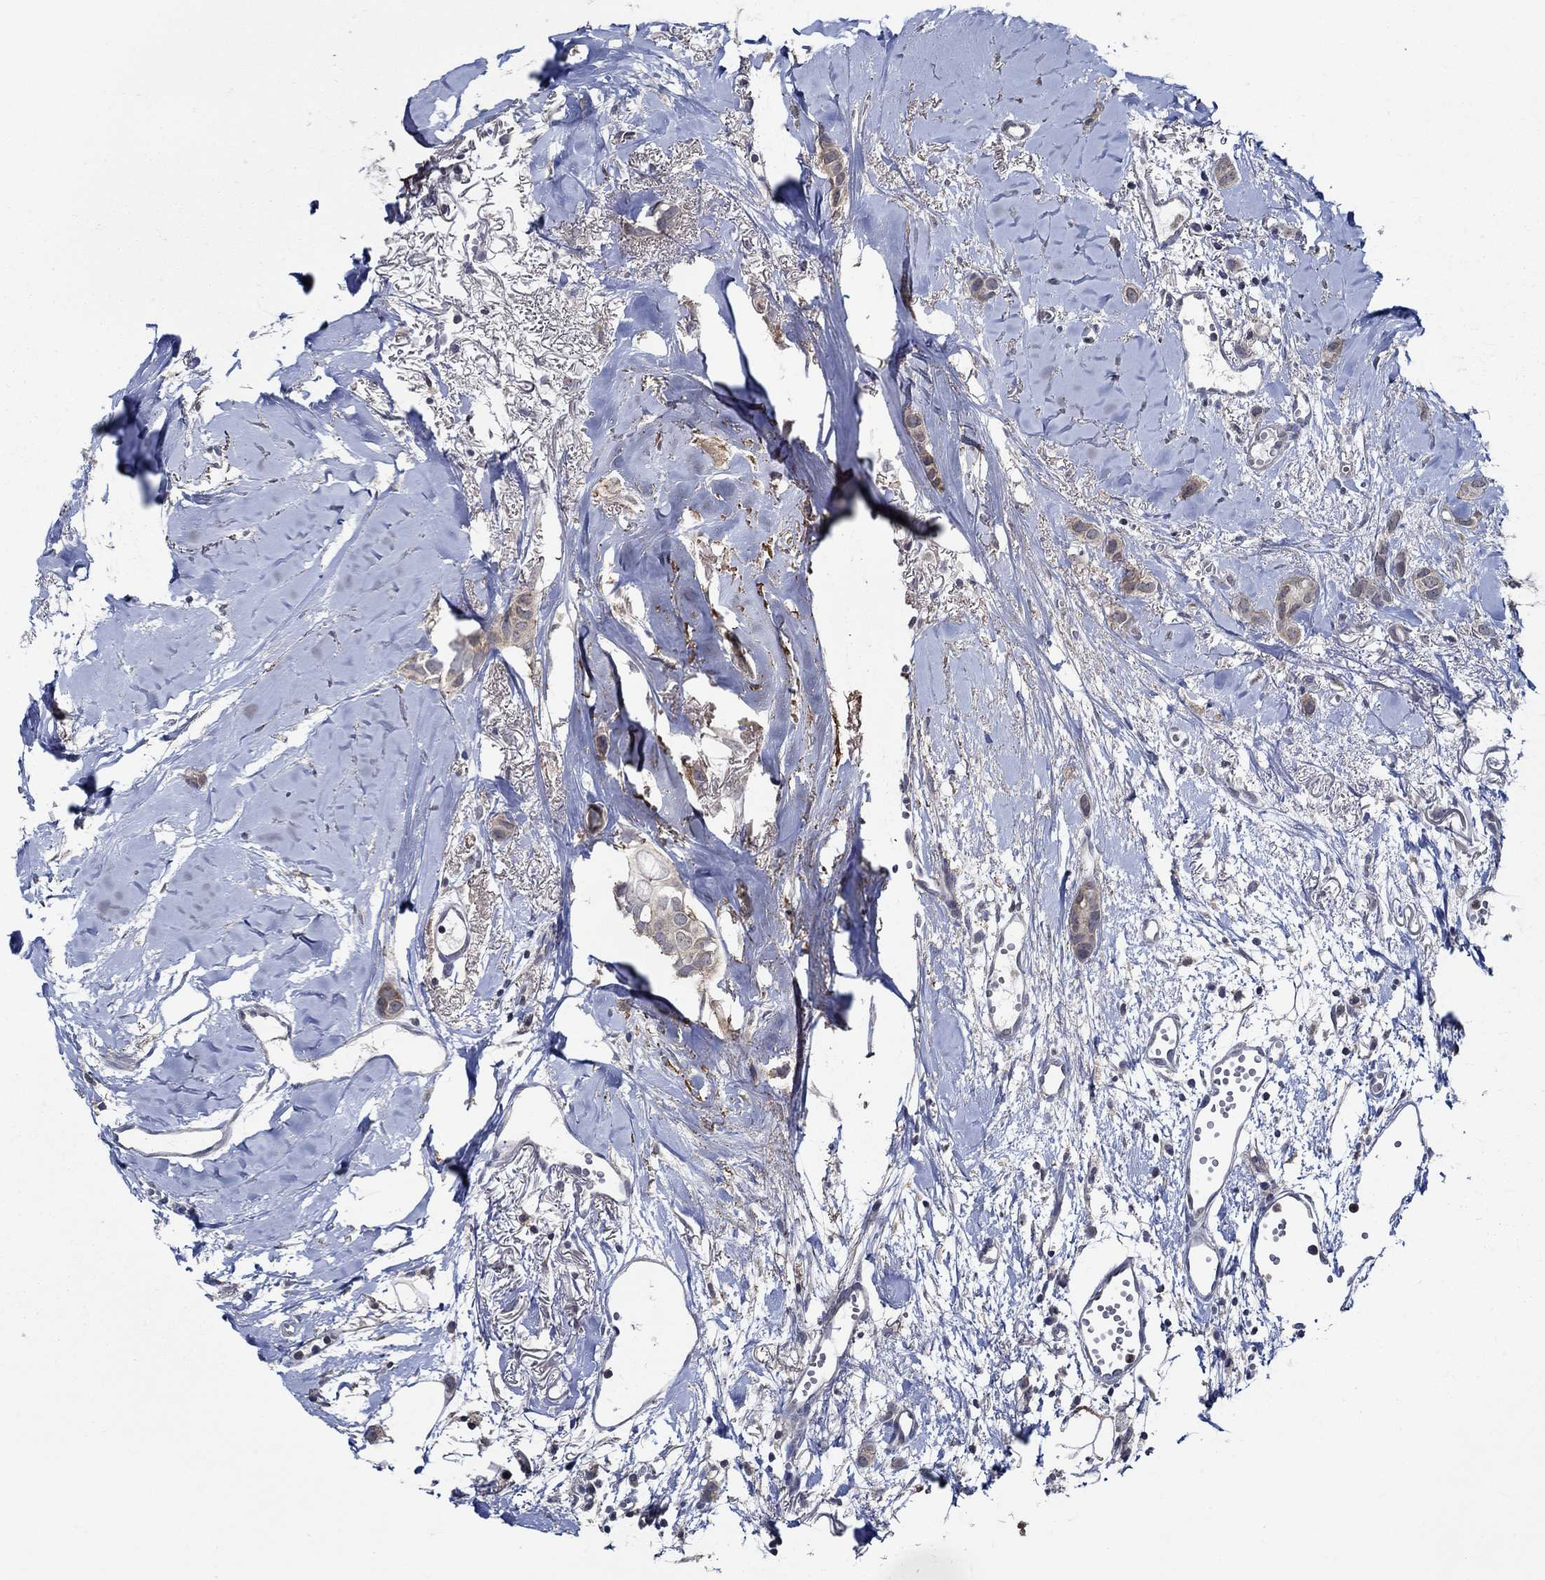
{"staining": {"intensity": "weak", "quantity": ">75%", "location": "cytoplasmic/membranous"}, "tissue": "breast cancer", "cell_type": "Tumor cells", "image_type": "cancer", "snomed": [{"axis": "morphology", "description": "Duct carcinoma"}, {"axis": "topography", "description": "Breast"}], "caption": "IHC staining of breast cancer, which exhibits low levels of weak cytoplasmic/membranous expression in about >75% of tumor cells indicating weak cytoplasmic/membranous protein positivity. The staining was performed using DAB (brown) for protein detection and nuclei were counterstained in hematoxylin (blue).", "gene": "DACT1", "patient": {"sex": "female", "age": 85}}